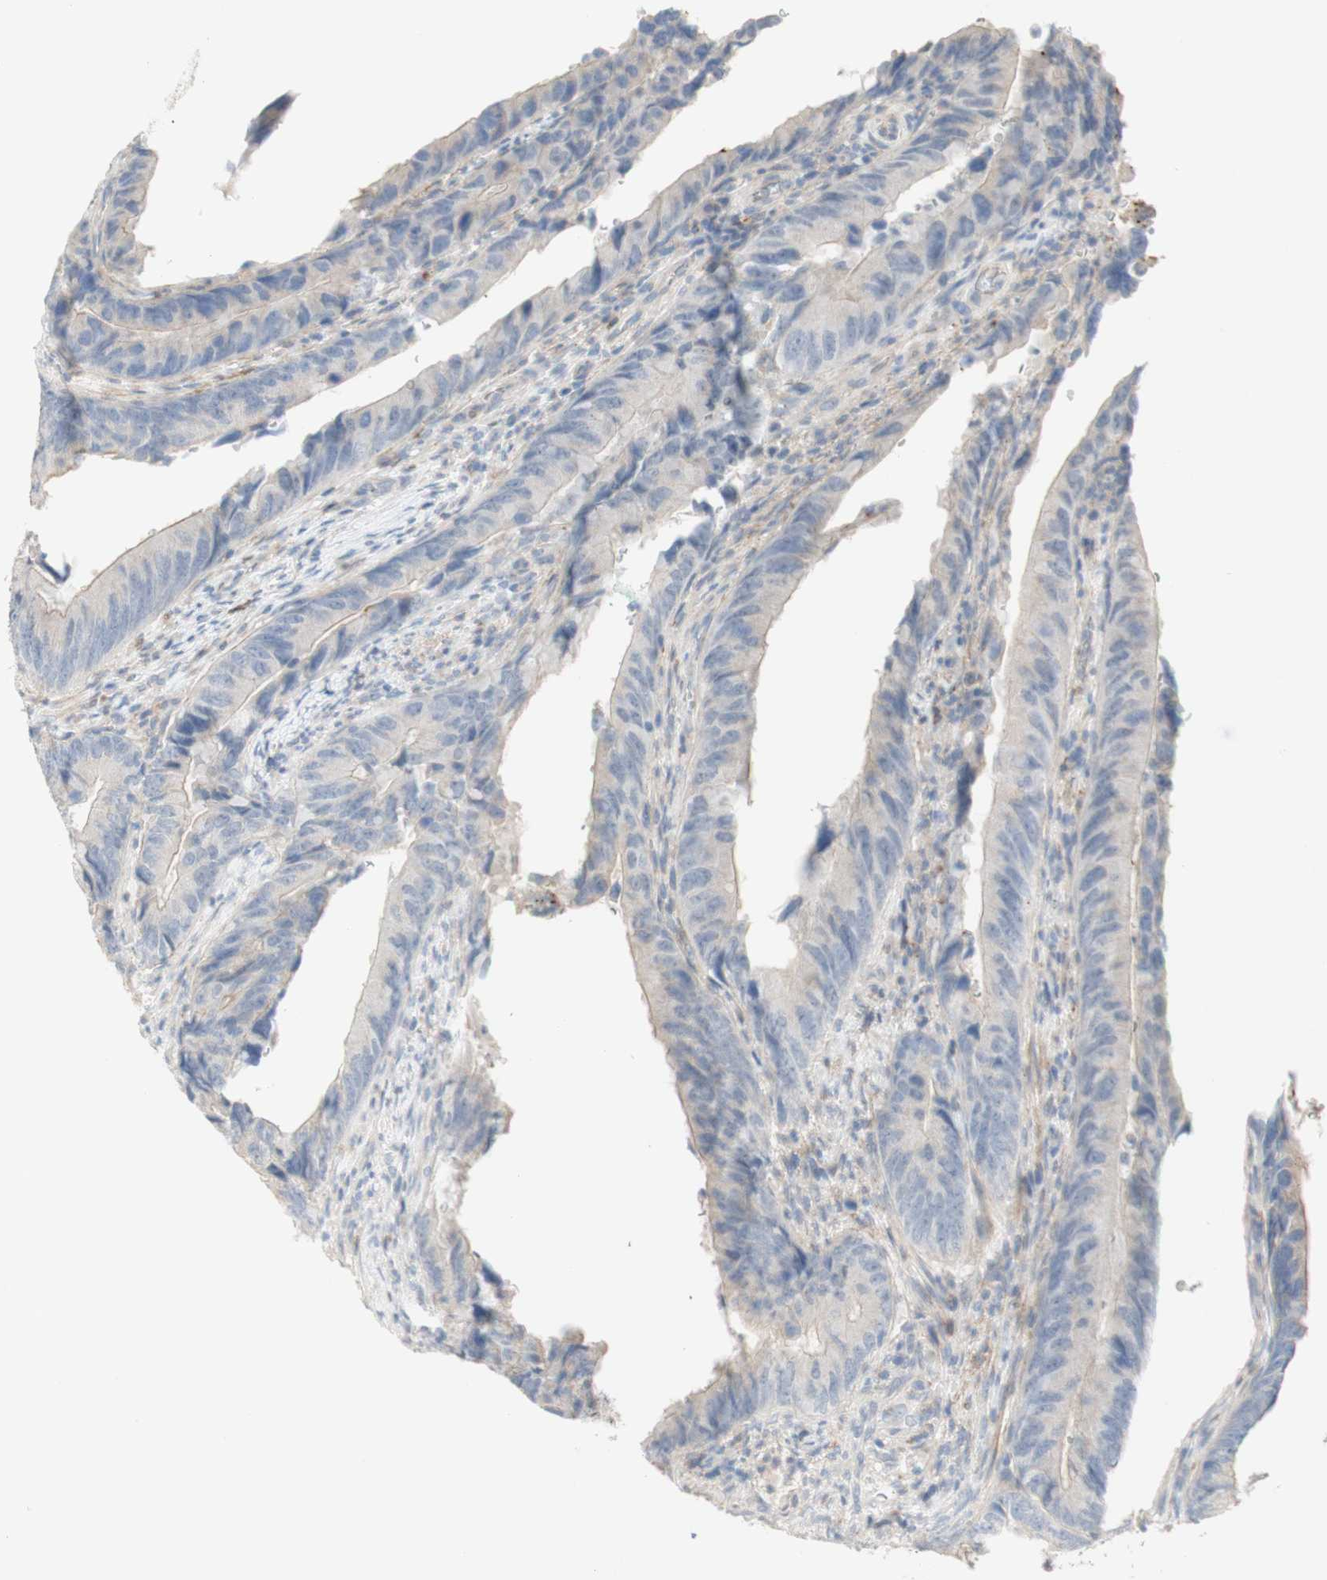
{"staining": {"intensity": "negative", "quantity": "none", "location": "none"}, "tissue": "colorectal cancer", "cell_type": "Tumor cells", "image_type": "cancer", "snomed": [{"axis": "morphology", "description": "Normal tissue, NOS"}, {"axis": "morphology", "description": "Adenocarcinoma, NOS"}, {"axis": "topography", "description": "Colon"}], "caption": "Immunohistochemistry image of colorectal cancer stained for a protein (brown), which reveals no staining in tumor cells.", "gene": "MANEA", "patient": {"sex": "male", "age": 56}}